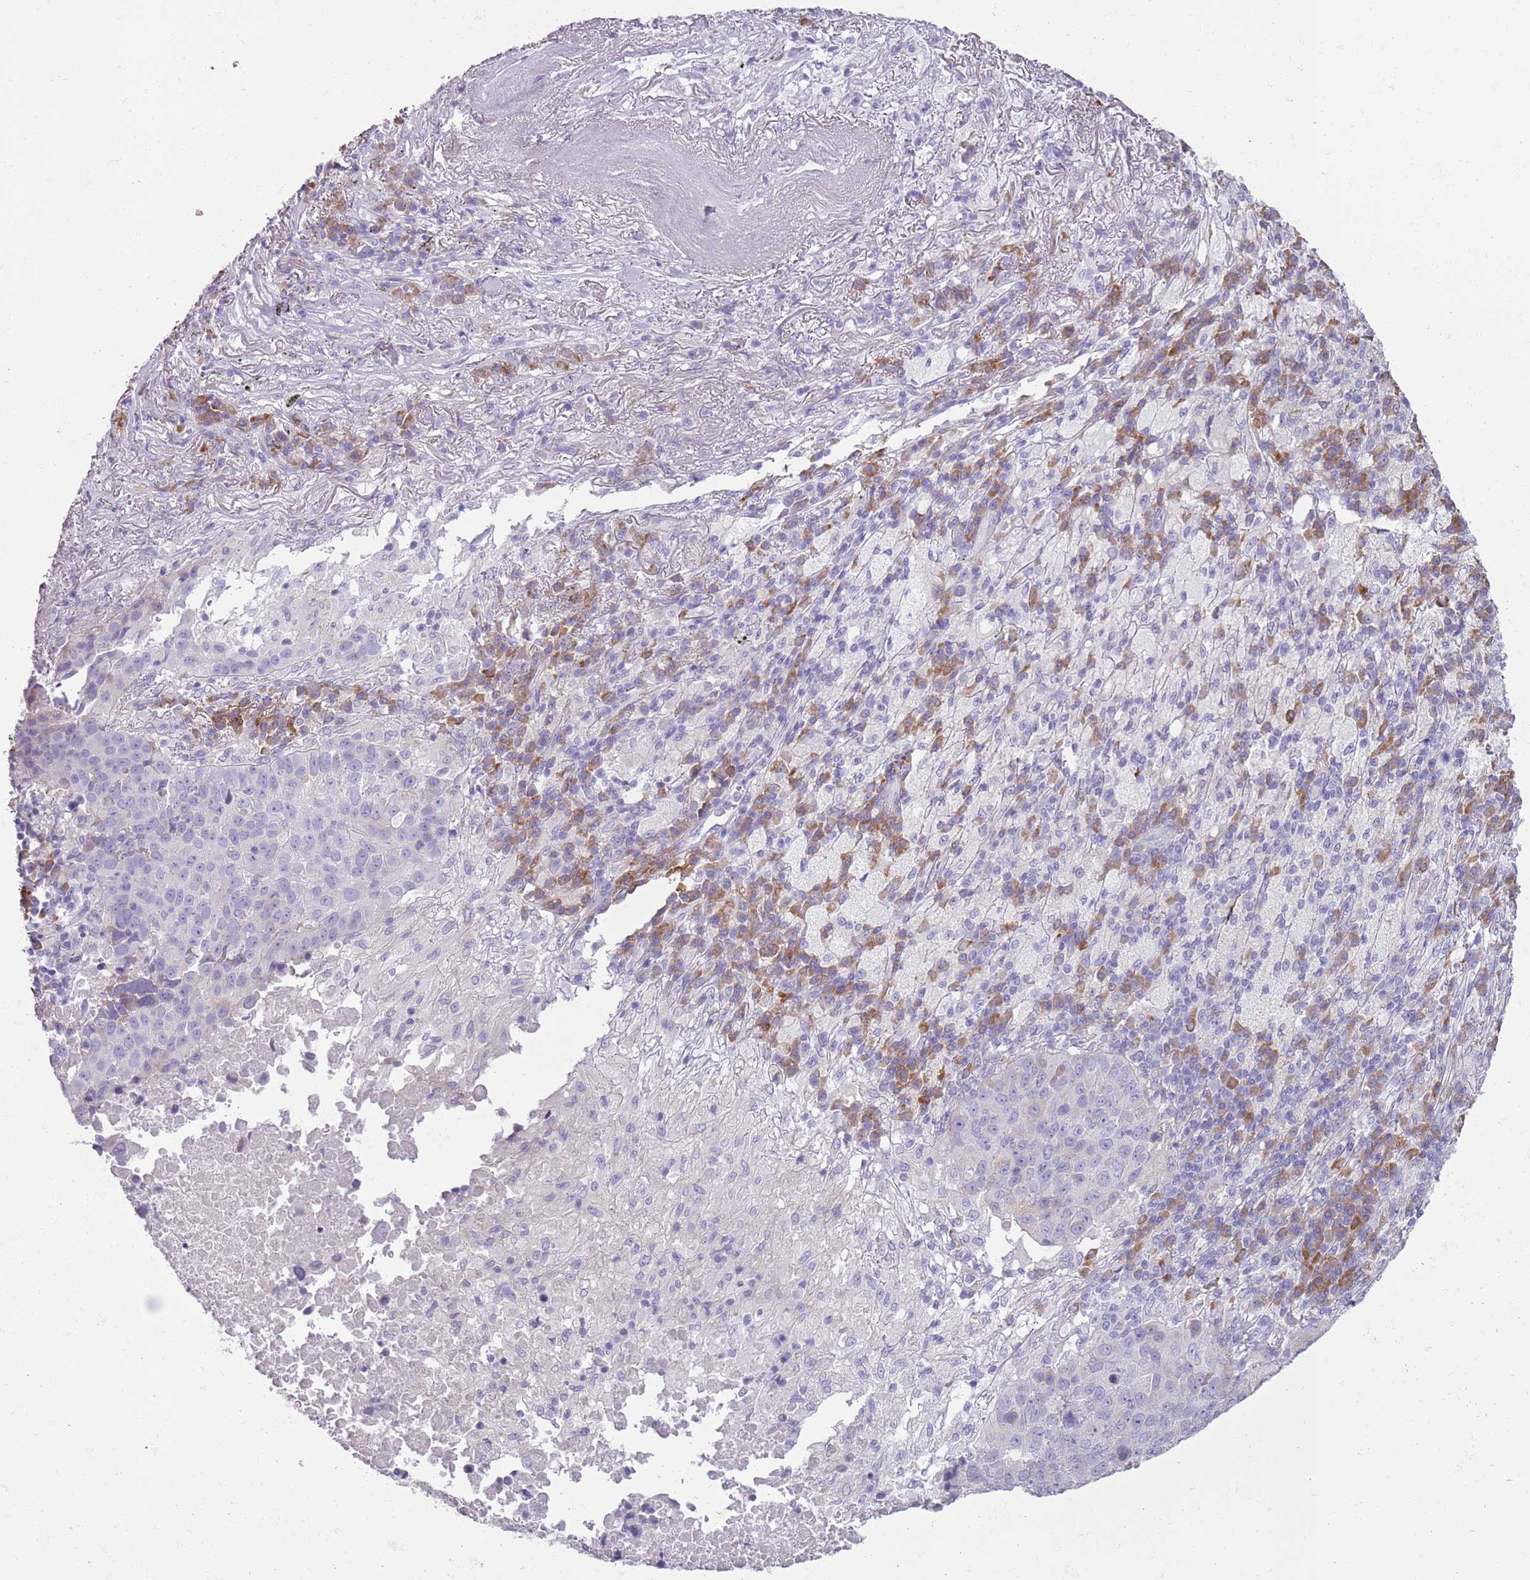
{"staining": {"intensity": "negative", "quantity": "none", "location": "none"}, "tissue": "lung cancer", "cell_type": "Tumor cells", "image_type": "cancer", "snomed": [{"axis": "morphology", "description": "Squamous cell carcinoma, NOS"}, {"axis": "topography", "description": "Lung"}], "caption": "Immunohistochemistry (IHC) micrograph of neoplastic tissue: human lung squamous cell carcinoma stained with DAB (3,3'-diaminobenzidine) reveals no significant protein expression in tumor cells.", "gene": "HYOU1", "patient": {"sex": "male", "age": 73}}